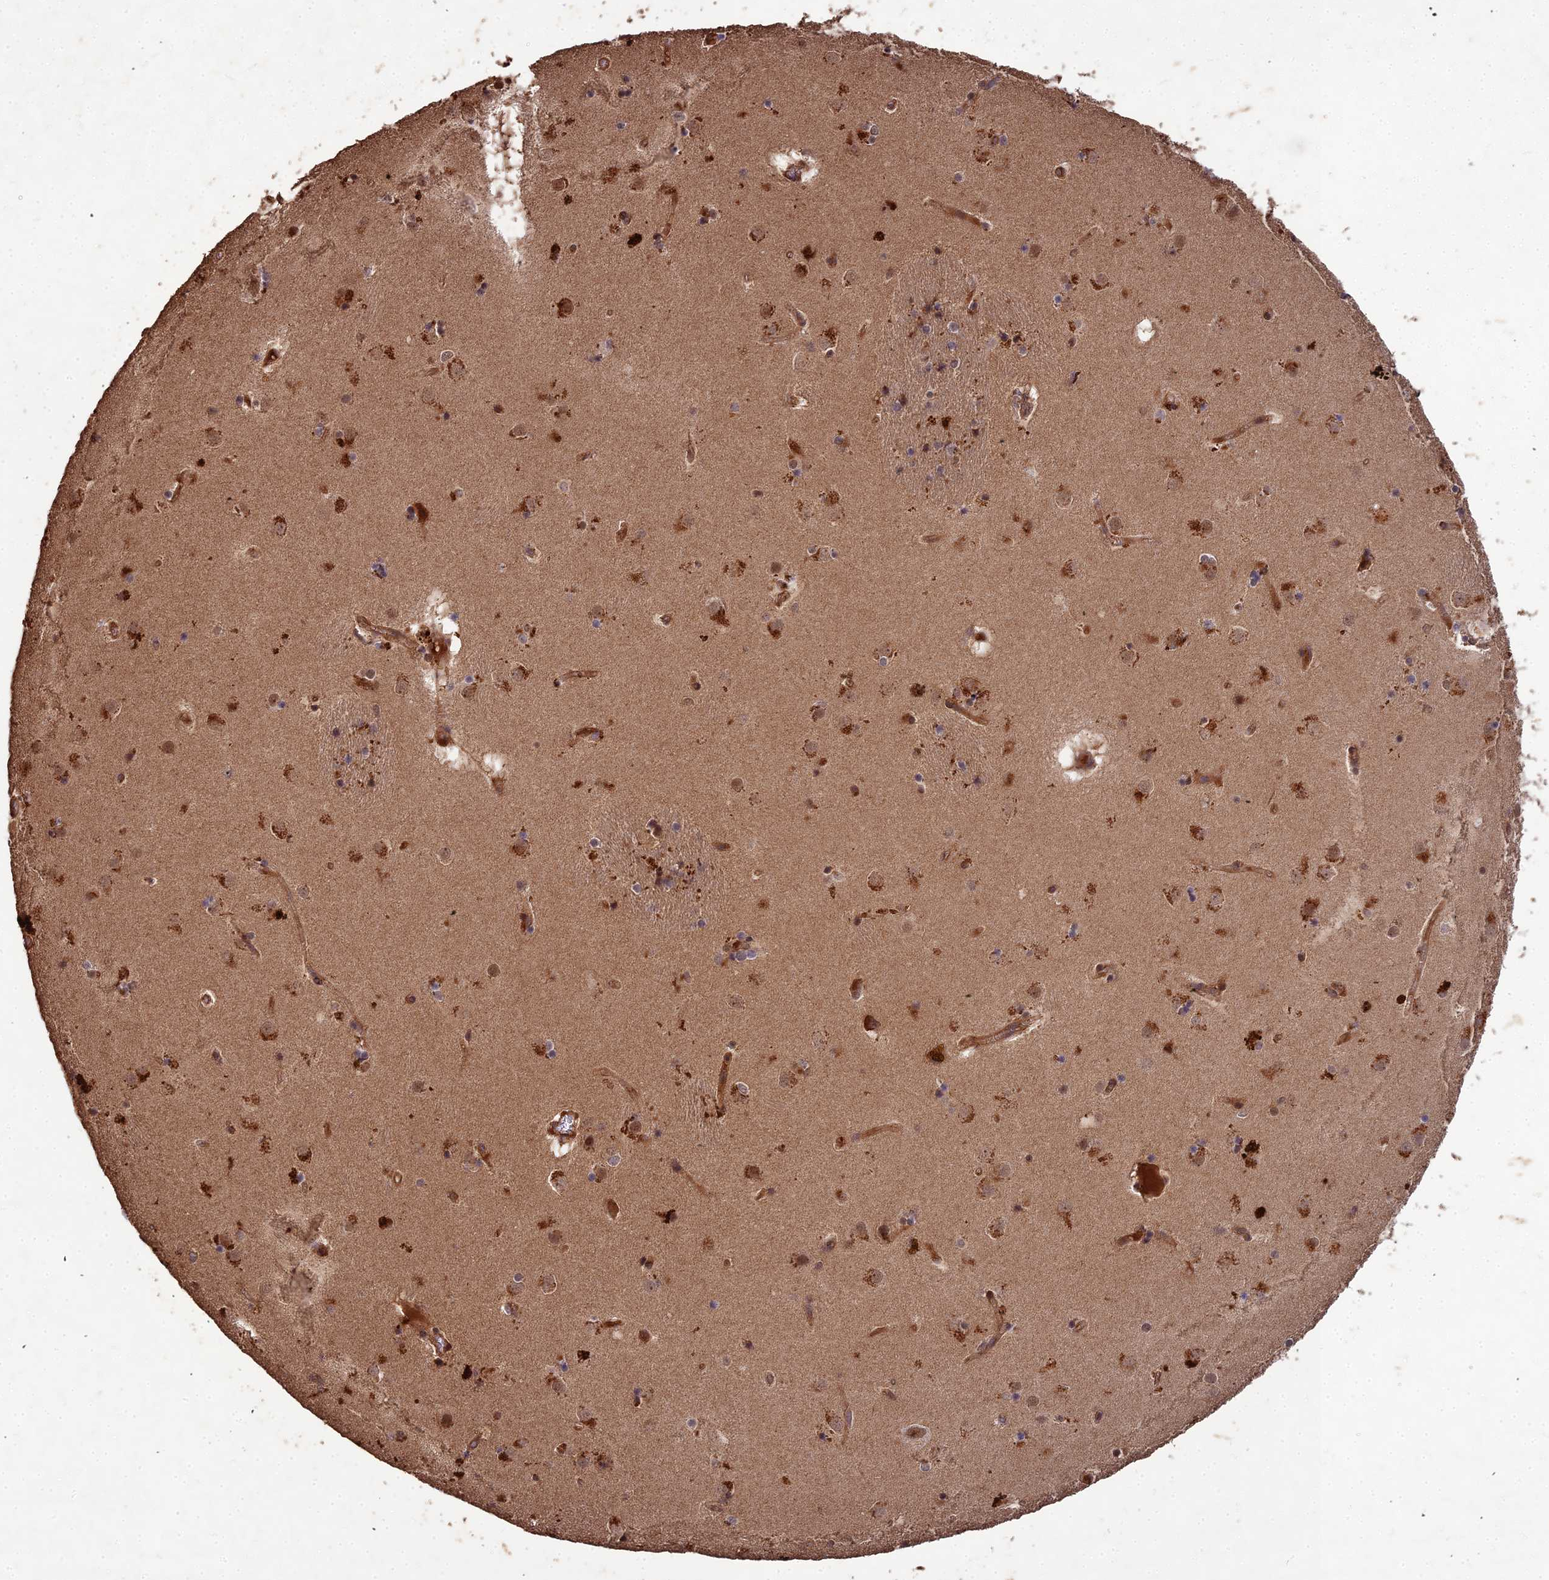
{"staining": {"intensity": "strong", "quantity": "<25%", "location": "cytoplasmic/membranous"}, "tissue": "caudate", "cell_type": "Glial cells", "image_type": "normal", "snomed": [{"axis": "morphology", "description": "Normal tissue, NOS"}, {"axis": "topography", "description": "Lateral ventricle wall"}], "caption": "This histopathology image demonstrates immunohistochemistry (IHC) staining of unremarkable caudate, with medium strong cytoplasmic/membranous staining in approximately <25% of glial cells.", "gene": "SYMPK", "patient": {"sex": "male", "age": 70}}